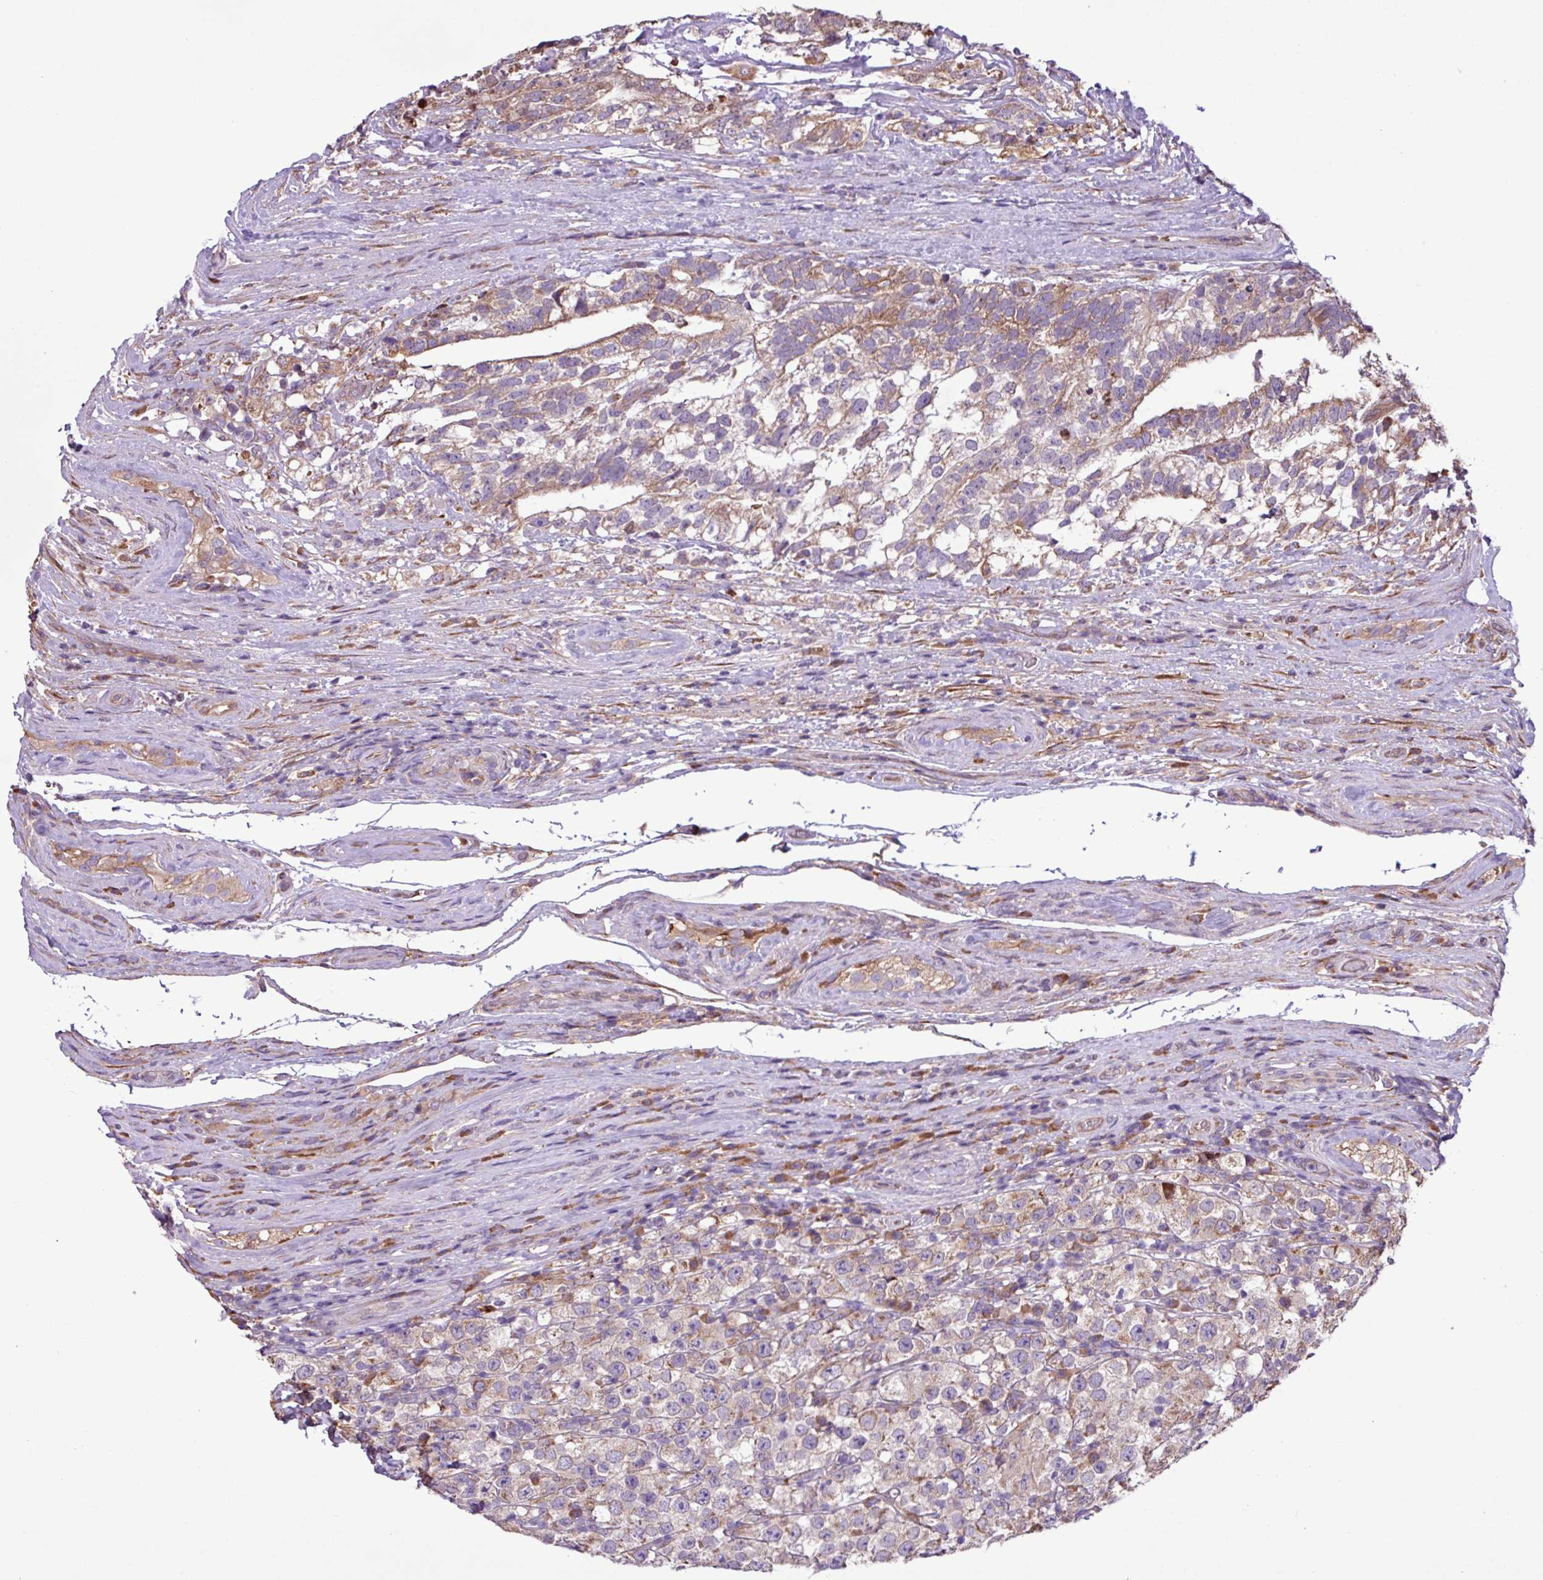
{"staining": {"intensity": "moderate", "quantity": "25%-75%", "location": "cytoplasmic/membranous"}, "tissue": "testis cancer", "cell_type": "Tumor cells", "image_type": "cancer", "snomed": [{"axis": "morphology", "description": "Seminoma, NOS"}, {"axis": "morphology", "description": "Carcinoma, Embryonal, NOS"}, {"axis": "topography", "description": "Testis"}], "caption": "This photomicrograph demonstrates embryonal carcinoma (testis) stained with immunohistochemistry (IHC) to label a protein in brown. The cytoplasmic/membranous of tumor cells show moderate positivity for the protein. Nuclei are counter-stained blue.", "gene": "MEGF6", "patient": {"sex": "male", "age": 41}}